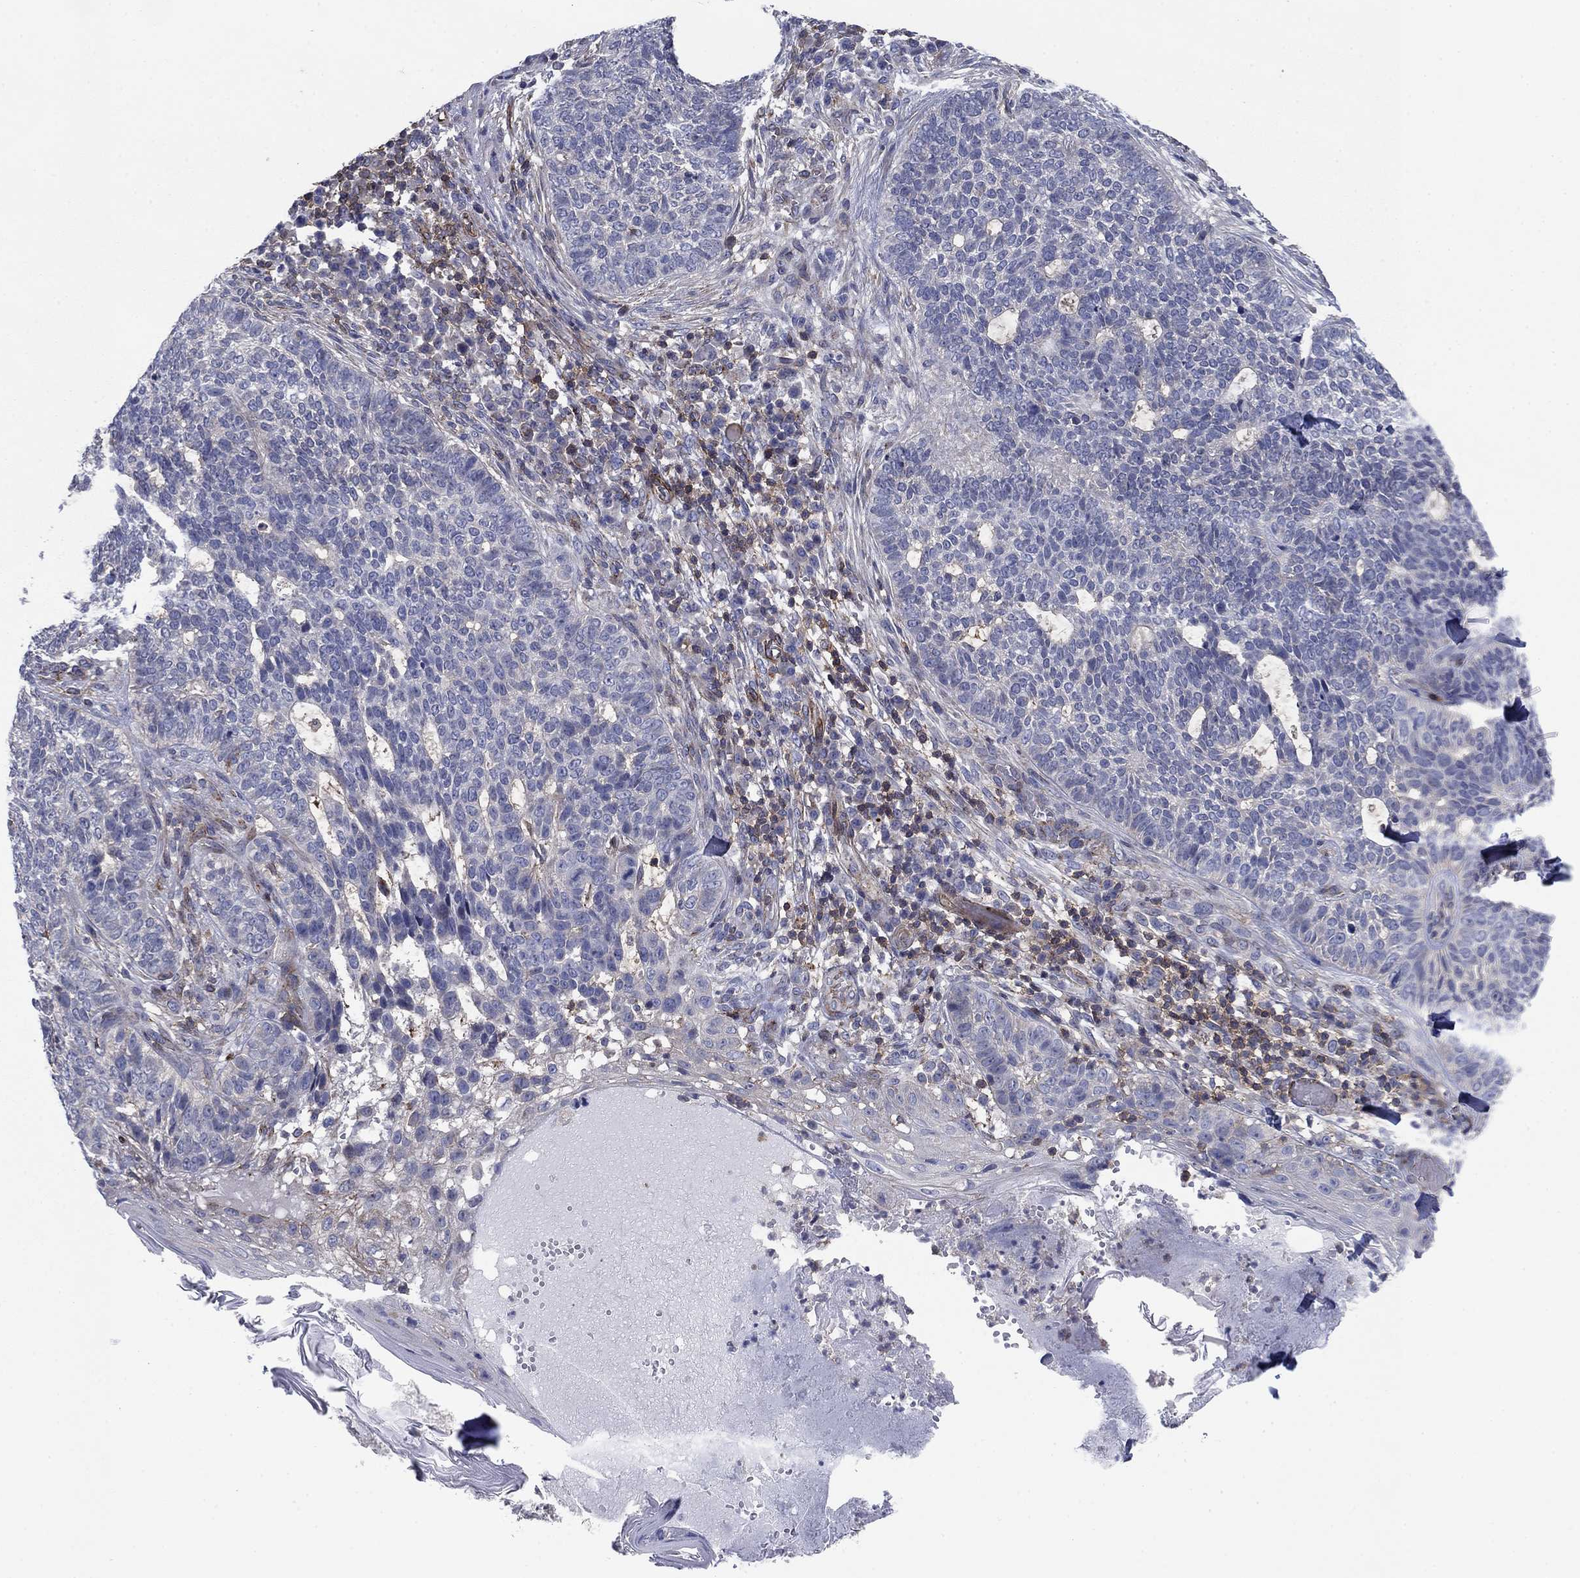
{"staining": {"intensity": "negative", "quantity": "none", "location": "none"}, "tissue": "skin cancer", "cell_type": "Tumor cells", "image_type": "cancer", "snomed": [{"axis": "morphology", "description": "Basal cell carcinoma"}, {"axis": "topography", "description": "Skin"}], "caption": "Tumor cells show no significant expression in basal cell carcinoma (skin).", "gene": "PSD4", "patient": {"sex": "female", "age": 69}}